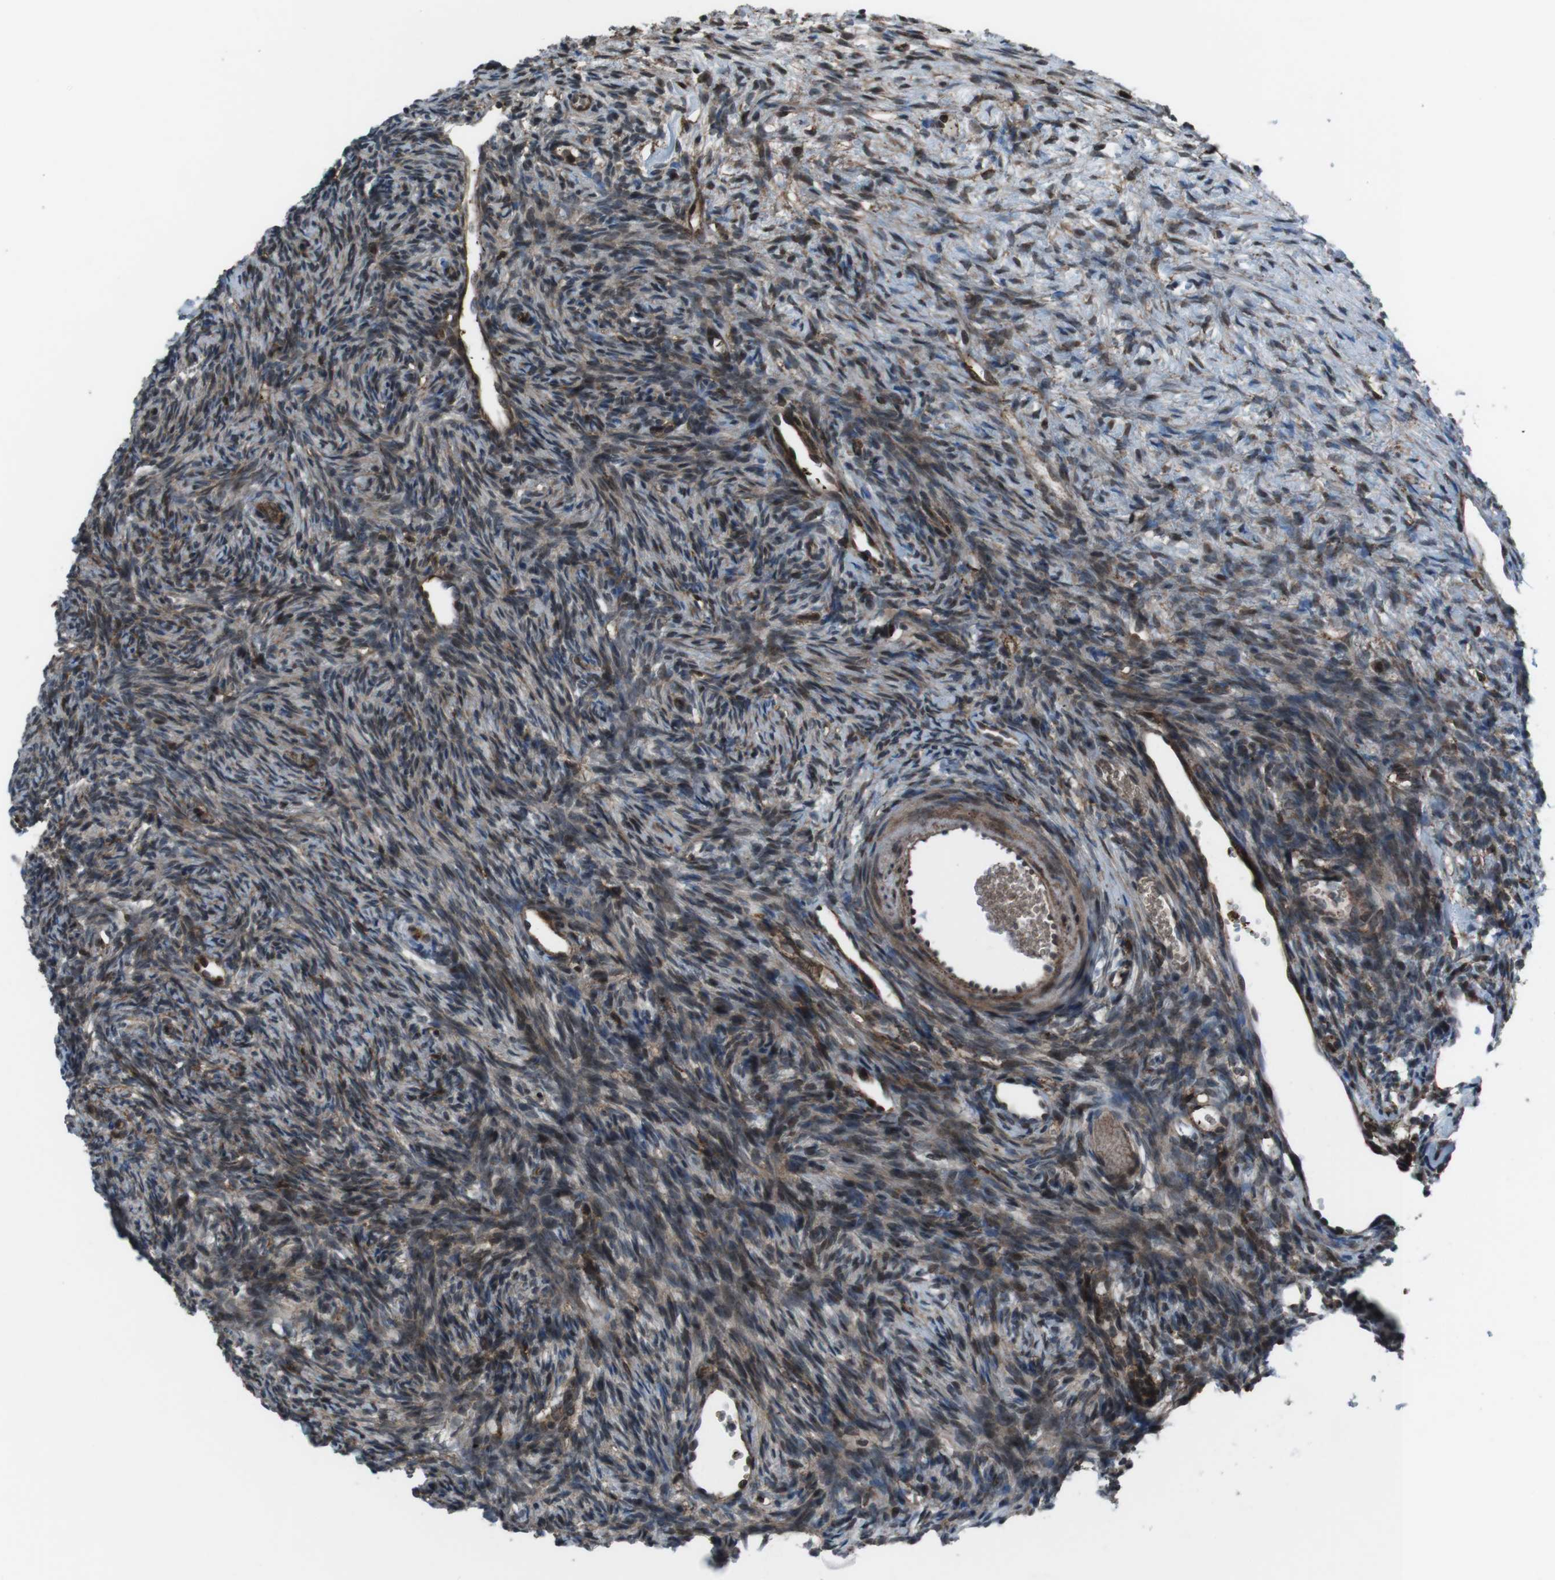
{"staining": {"intensity": "moderate", "quantity": "25%-75%", "location": "cytoplasmic/membranous,nuclear"}, "tissue": "ovary", "cell_type": "Ovarian stroma cells", "image_type": "normal", "snomed": [{"axis": "morphology", "description": "Normal tissue, NOS"}, {"axis": "topography", "description": "Ovary"}], "caption": "Immunohistochemistry (DAB (3,3'-diaminobenzidine)) staining of benign ovary shows moderate cytoplasmic/membranous,nuclear protein positivity in about 25%-75% of ovarian stroma cells.", "gene": "GDF10", "patient": {"sex": "female", "age": 33}}